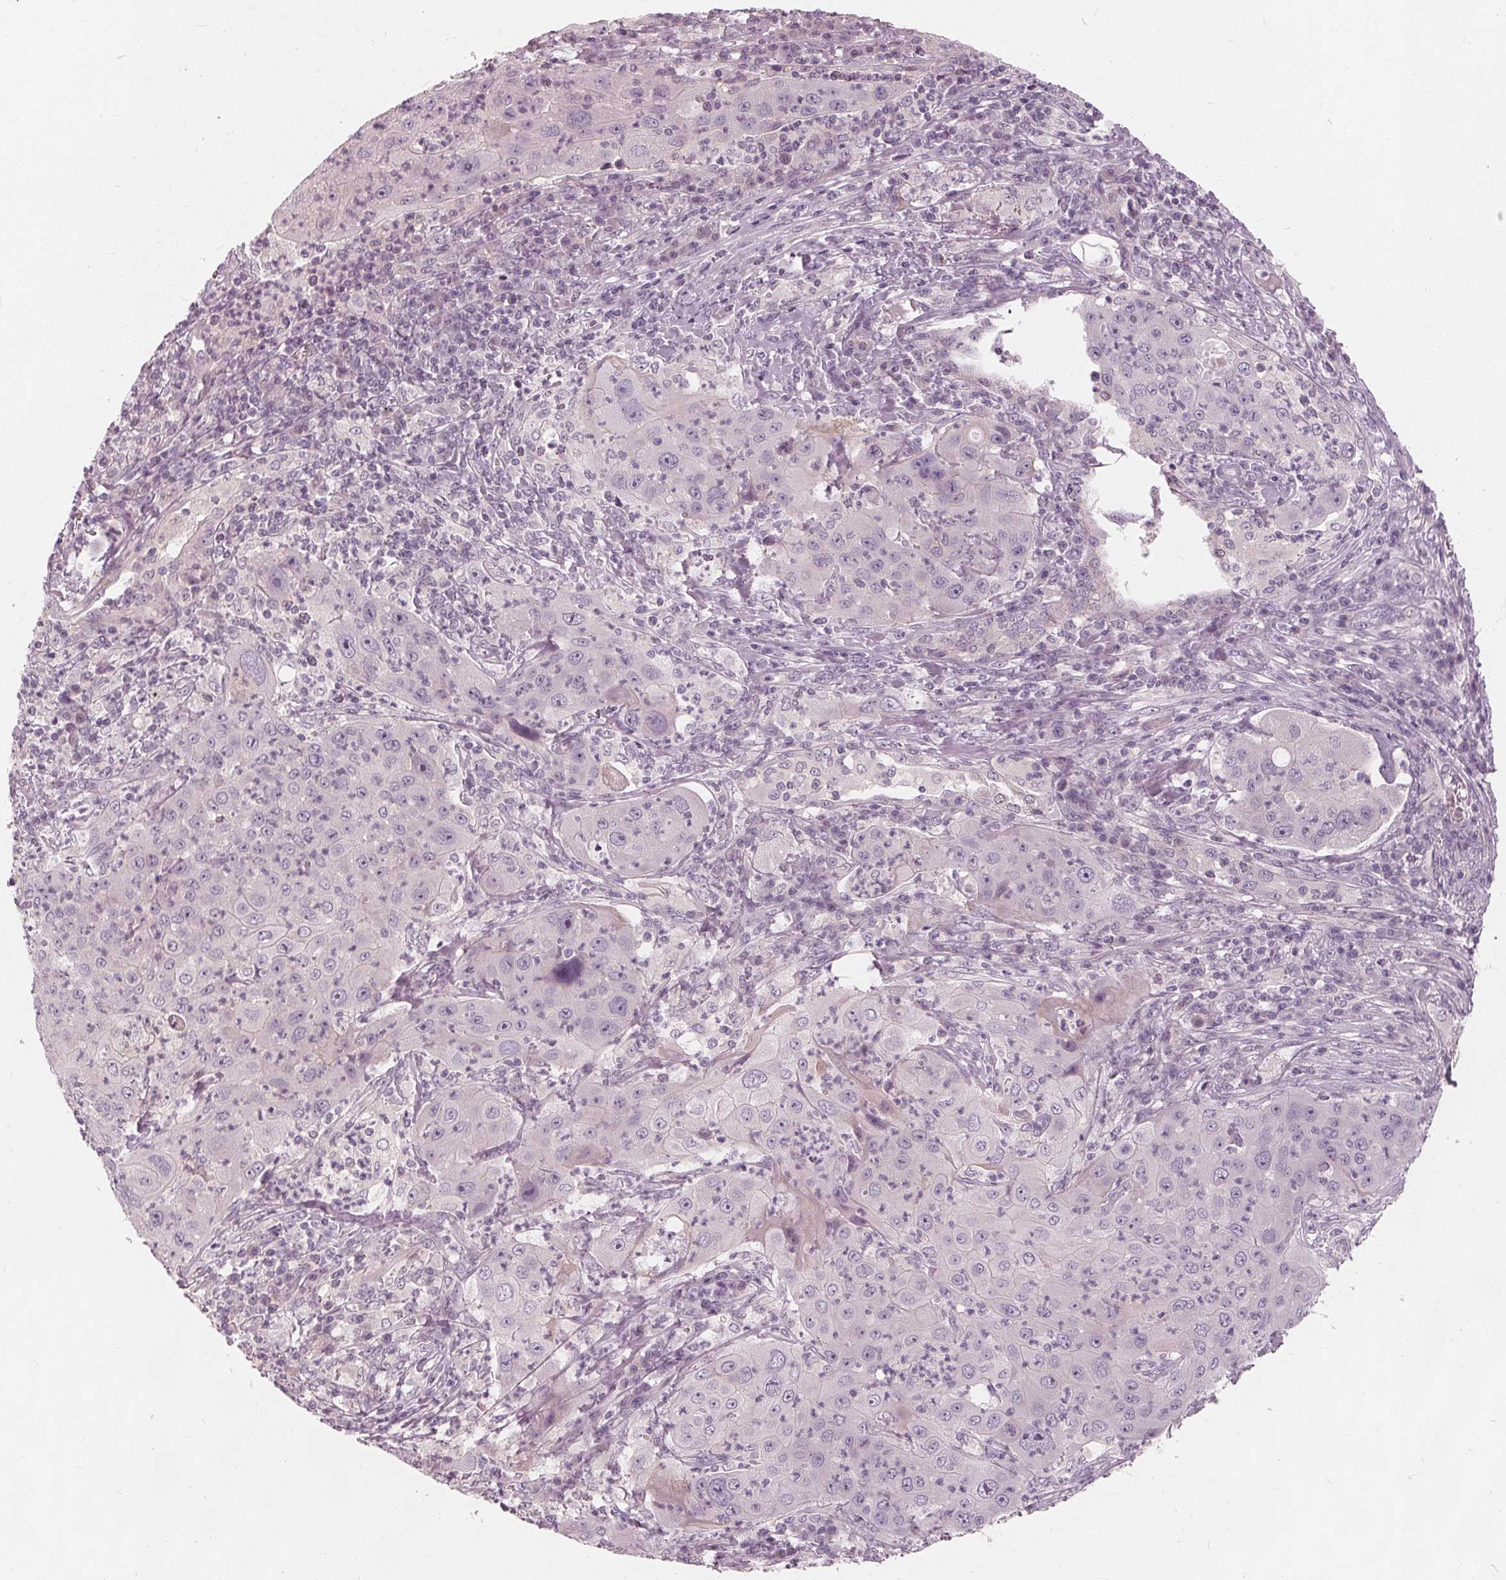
{"staining": {"intensity": "negative", "quantity": "none", "location": "none"}, "tissue": "lung cancer", "cell_type": "Tumor cells", "image_type": "cancer", "snomed": [{"axis": "morphology", "description": "Squamous cell carcinoma, NOS"}, {"axis": "topography", "description": "Lung"}], "caption": "This histopathology image is of lung cancer stained with immunohistochemistry to label a protein in brown with the nuclei are counter-stained blue. There is no positivity in tumor cells.", "gene": "SAT2", "patient": {"sex": "female", "age": 59}}